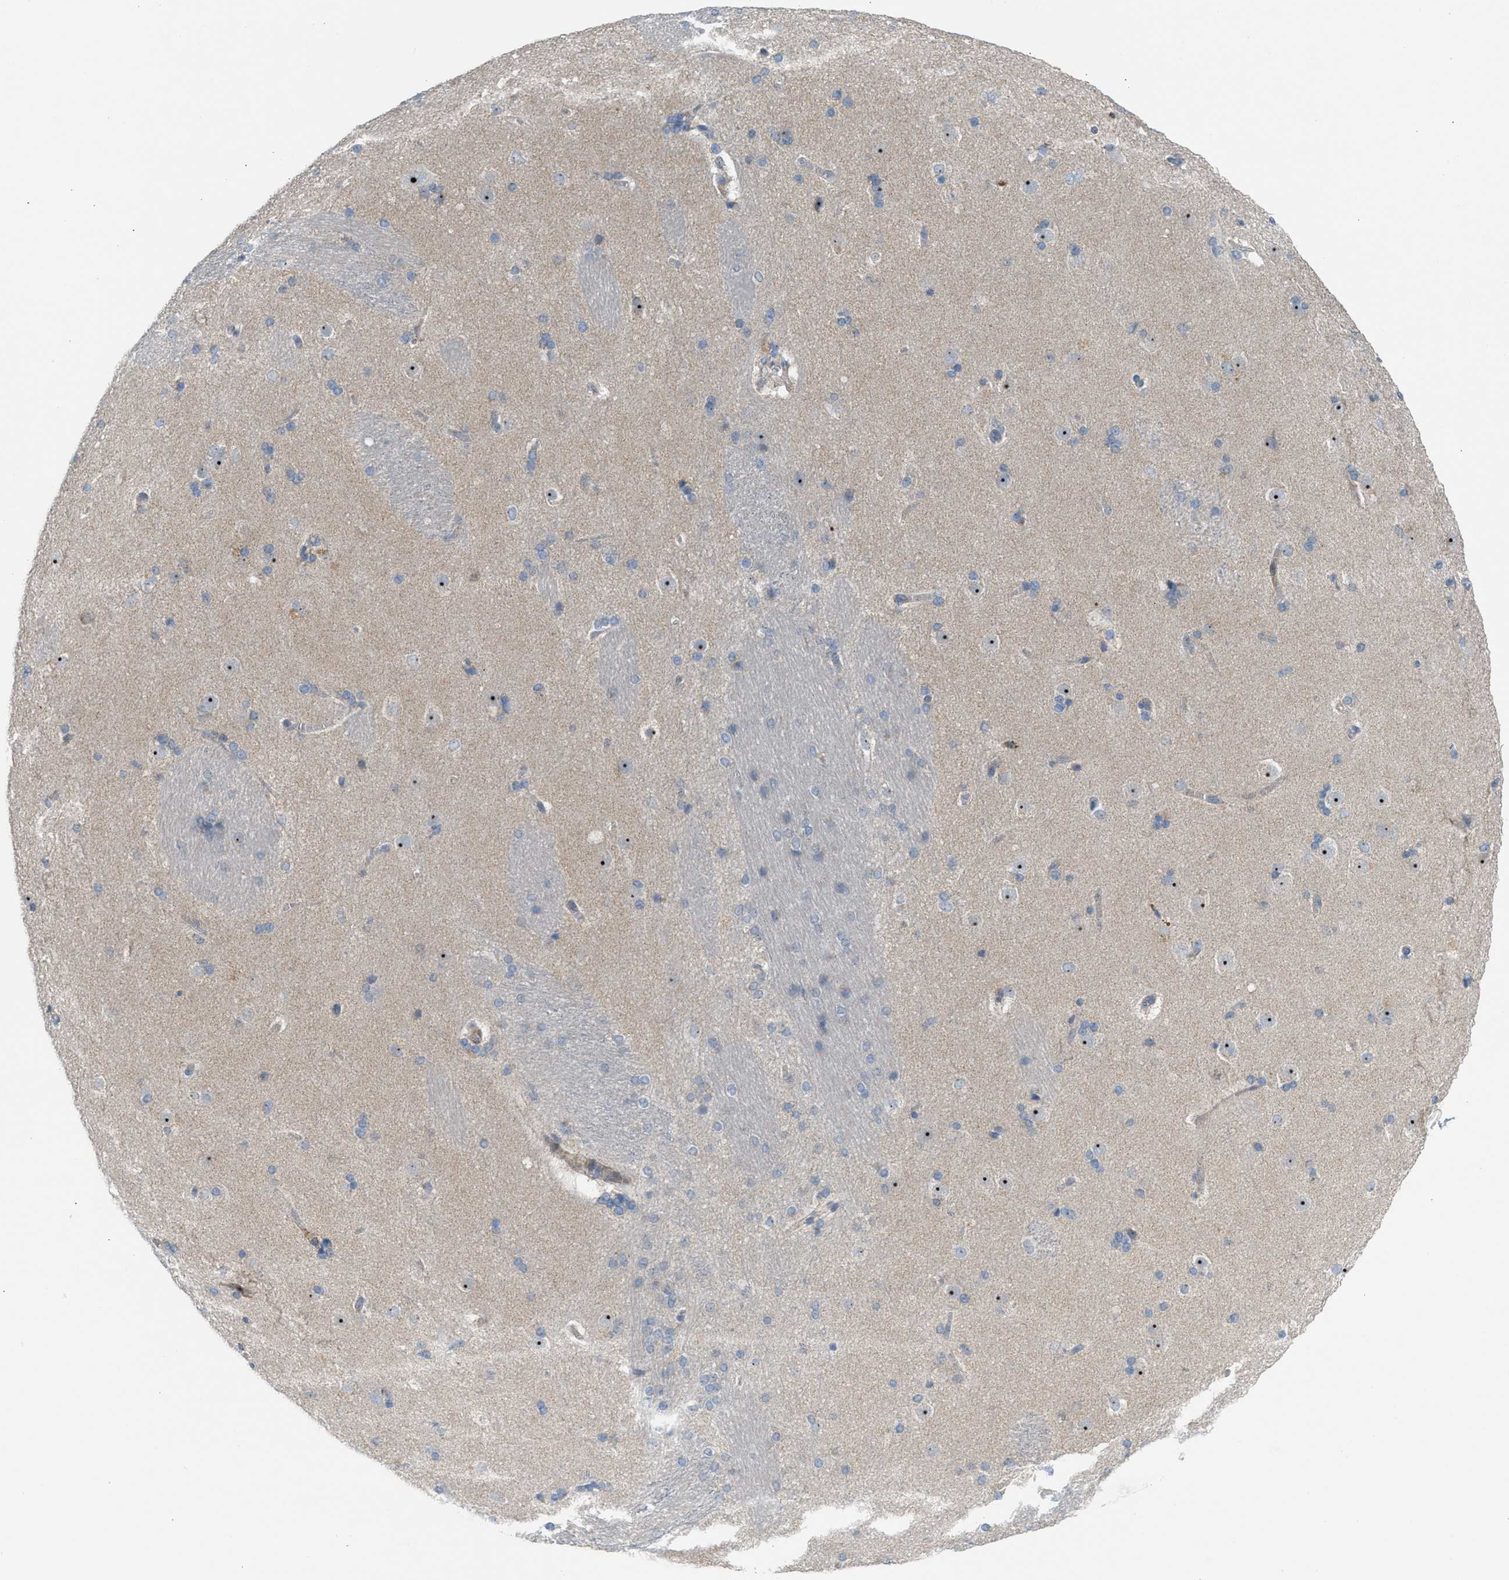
{"staining": {"intensity": "weak", "quantity": "<25%", "location": "cytoplasmic/membranous"}, "tissue": "caudate", "cell_type": "Glial cells", "image_type": "normal", "snomed": [{"axis": "morphology", "description": "Normal tissue, NOS"}, {"axis": "topography", "description": "Lateral ventricle wall"}], "caption": "Photomicrograph shows no significant protein staining in glial cells of benign caudate.", "gene": "TPH1", "patient": {"sex": "female", "age": 19}}